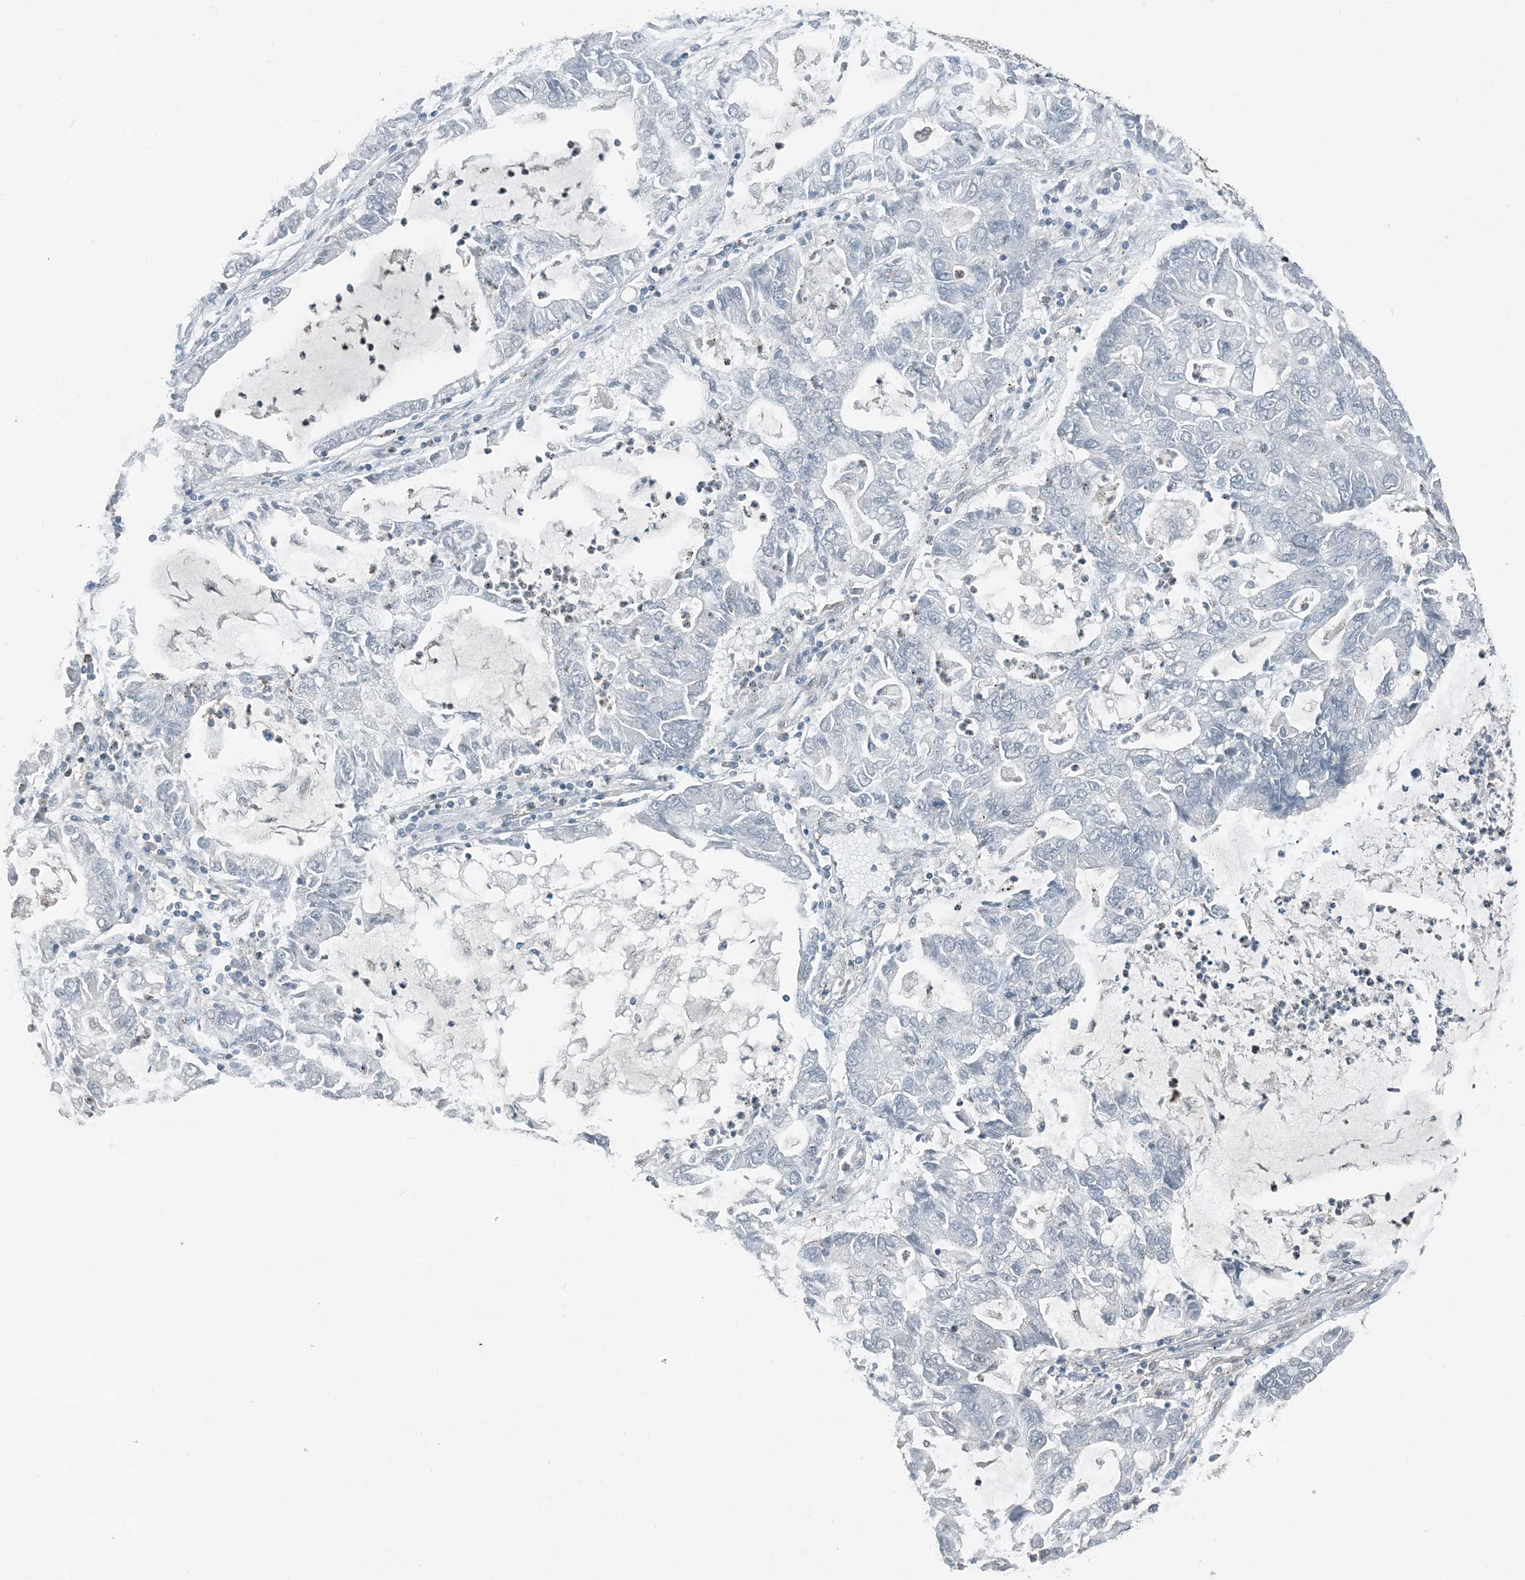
{"staining": {"intensity": "negative", "quantity": "none", "location": "none"}, "tissue": "lung cancer", "cell_type": "Tumor cells", "image_type": "cancer", "snomed": [{"axis": "morphology", "description": "Adenocarcinoma, NOS"}, {"axis": "topography", "description": "Lung"}], "caption": "The image demonstrates no staining of tumor cells in lung cancer.", "gene": "APOBEC3C", "patient": {"sex": "female", "age": 51}}